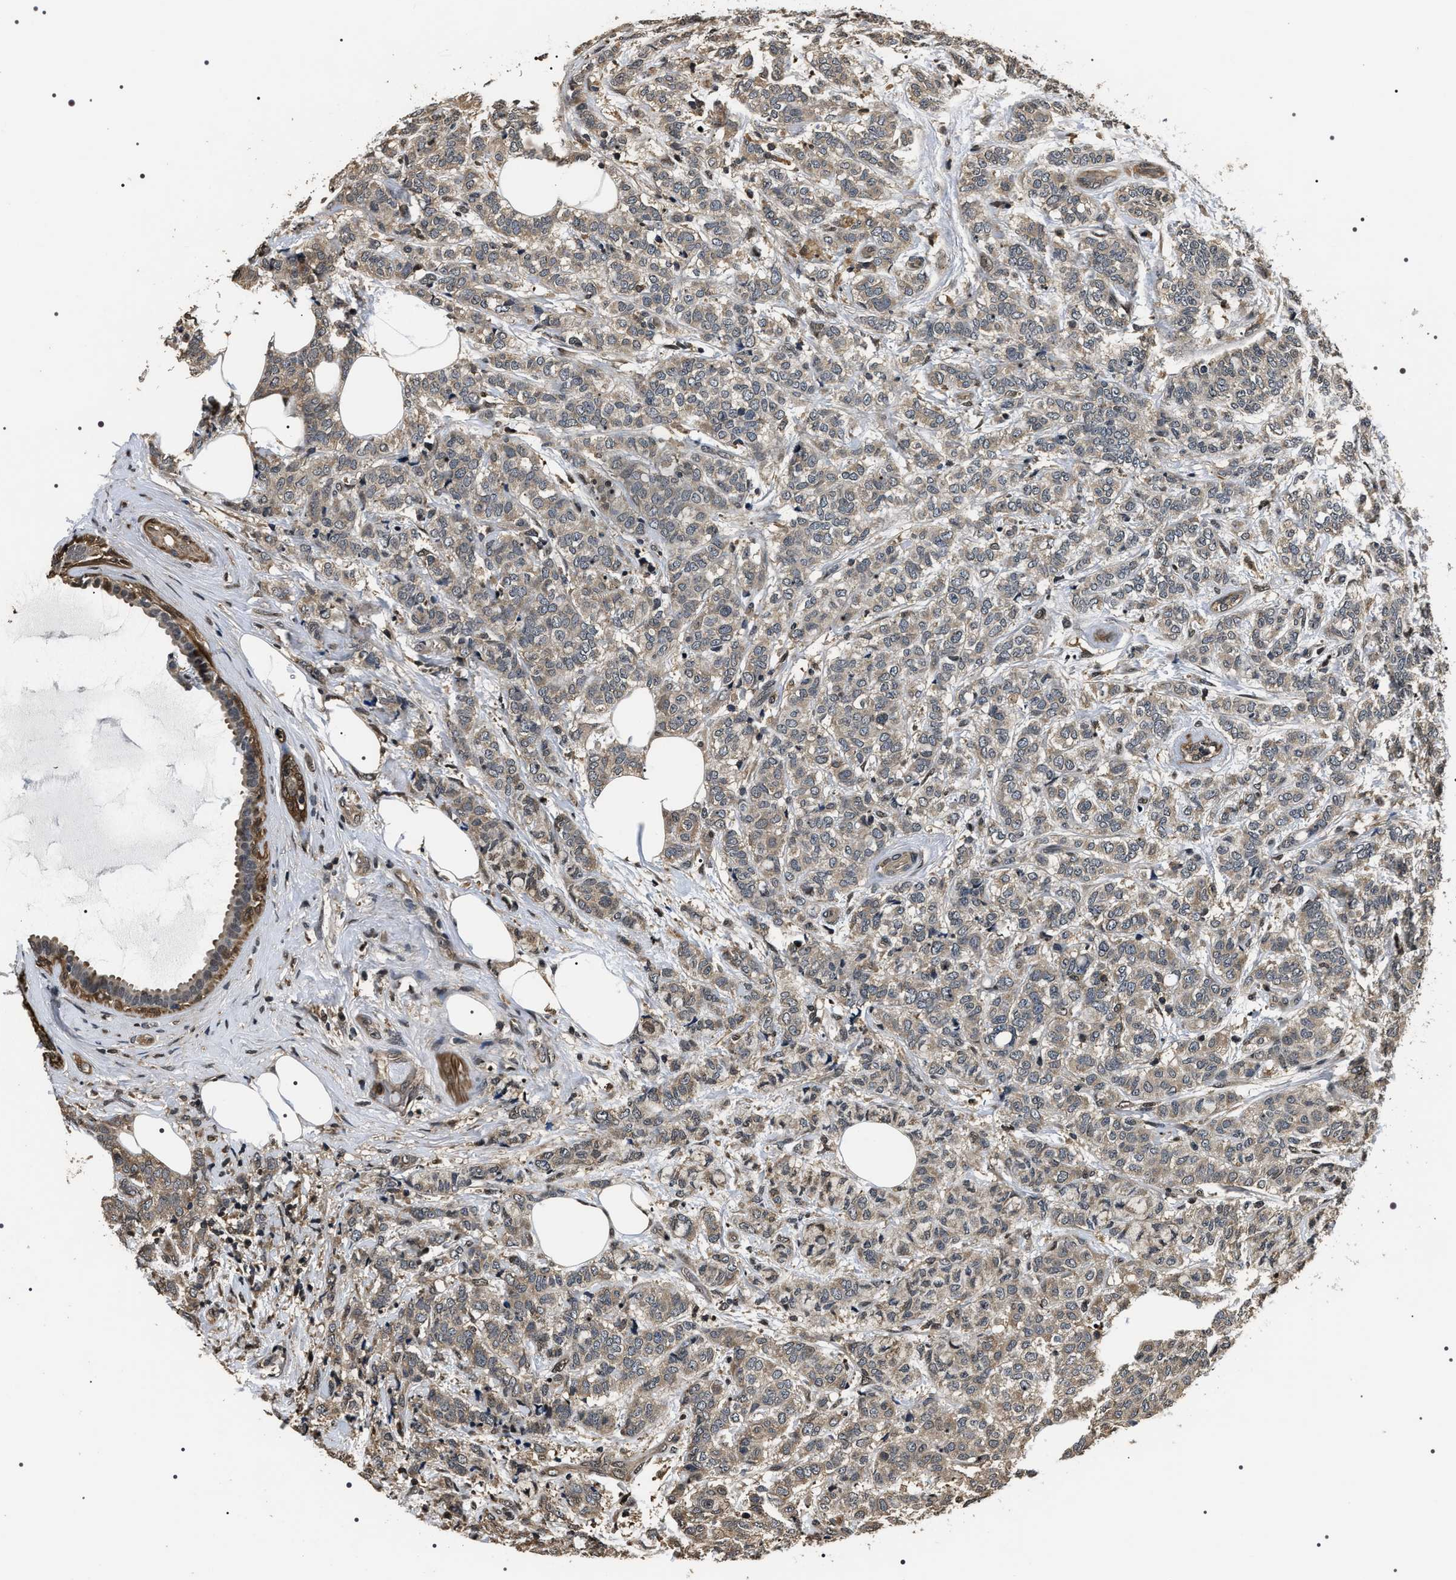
{"staining": {"intensity": "weak", "quantity": ">75%", "location": "cytoplasmic/membranous"}, "tissue": "breast cancer", "cell_type": "Tumor cells", "image_type": "cancer", "snomed": [{"axis": "morphology", "description": "Lobular carcinoma"}, {"axis": "topography", "description": "Breast"}], "caption": "A brown stain labels weak cytoplasmic/membranous staining of a protein in breast cancer tumor cells. The protein is shown in brown color, while the nuclei are stained blue.", "gene": "ARHGAP22", "patient": {"sex": "female", "age": 60}}